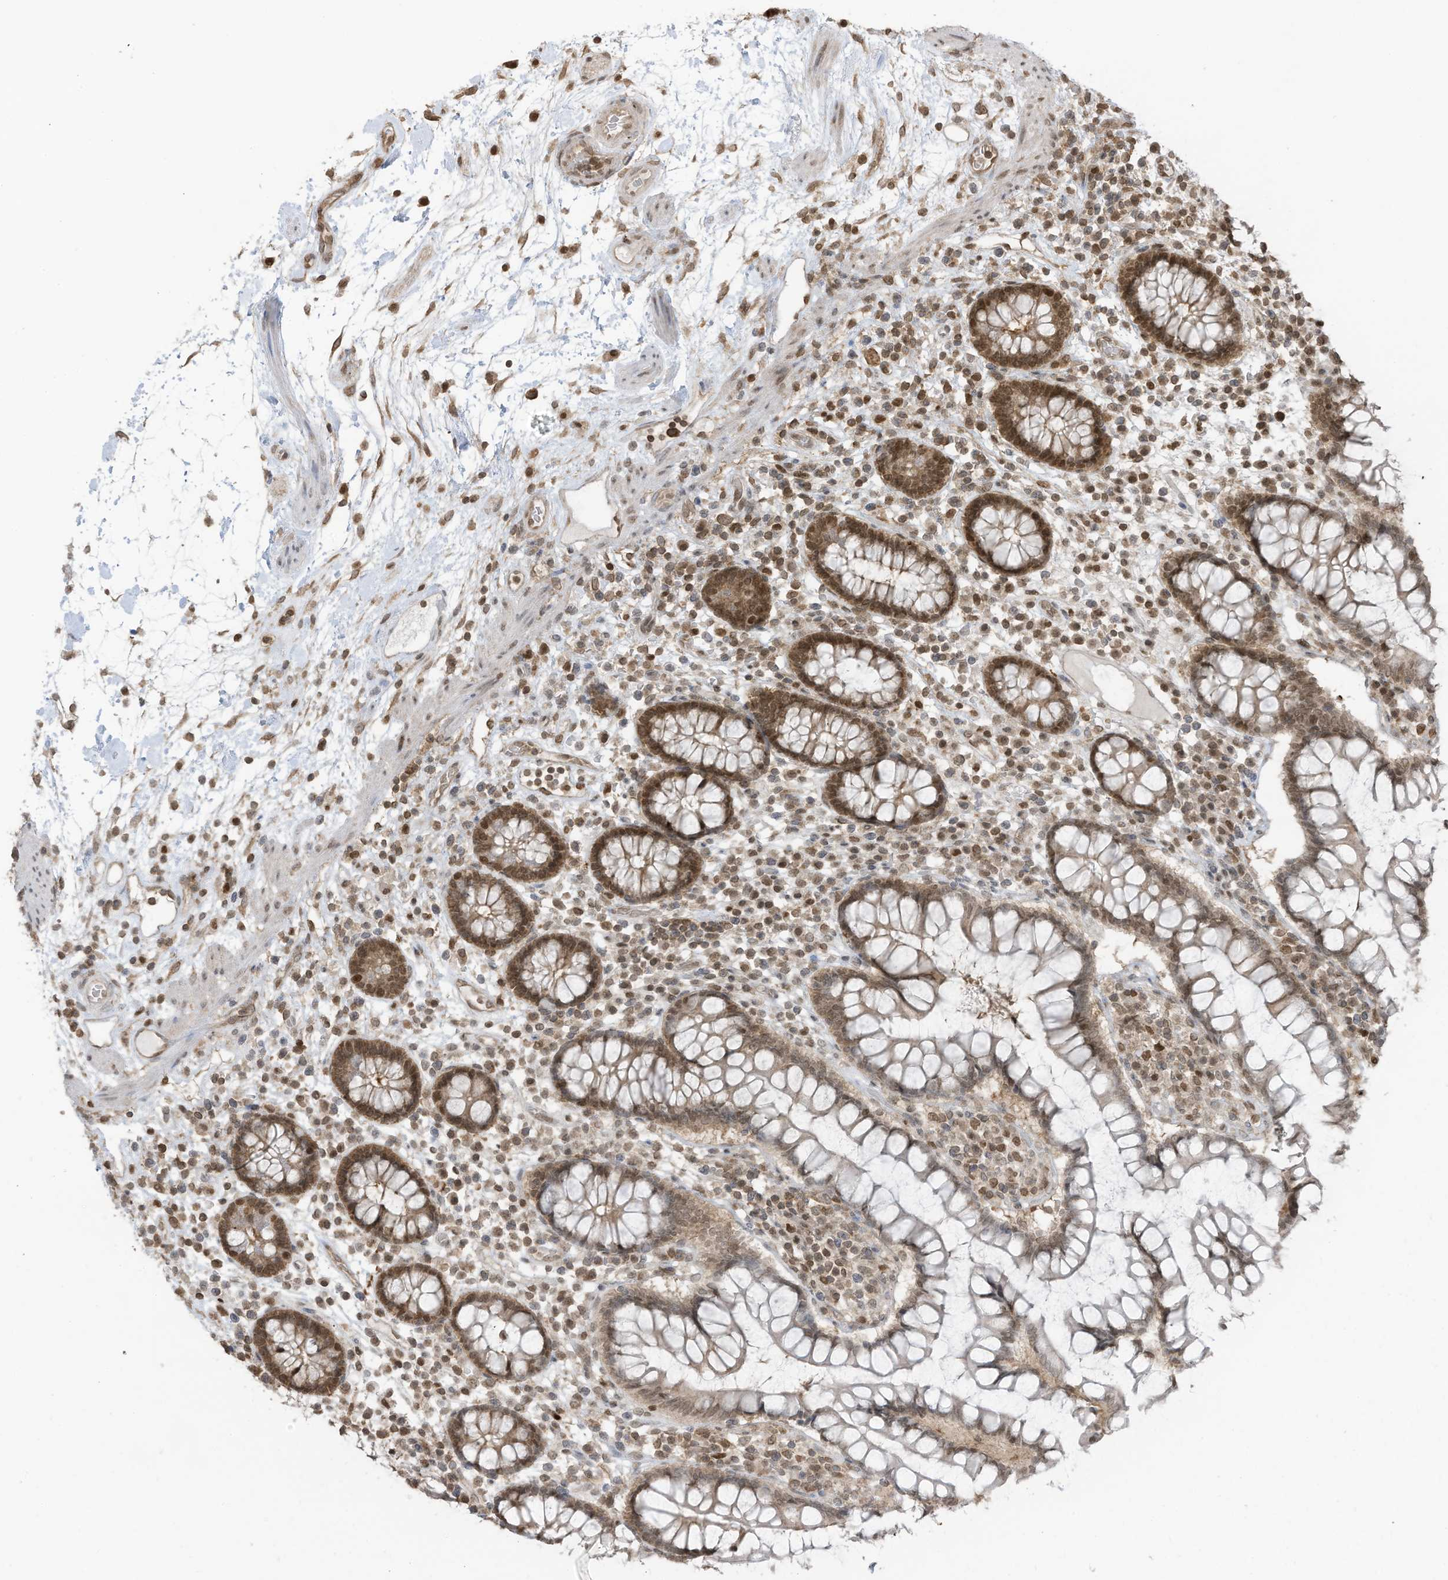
{"staining": {"intensity": "moderate", "quantity": ">75%", "location": "cytoplasmic/membranous,nuclear"}, "tissue": "colon", "cell_type": "Endothelial cells", "image_type": "normal", "snomed": [{"axis": "morphology", "description": "Normal tissue, NOS"}, {"axis": "topography", "description": "Colon"}], "caption": "Colon stained with a brown dye reveals moderate cytoplasmic/membranous,nuclear positive expression in approximately >75% of endothelial cells.", "gene": "KPNB1", "patient": {"sex": "female", "age": 79}}